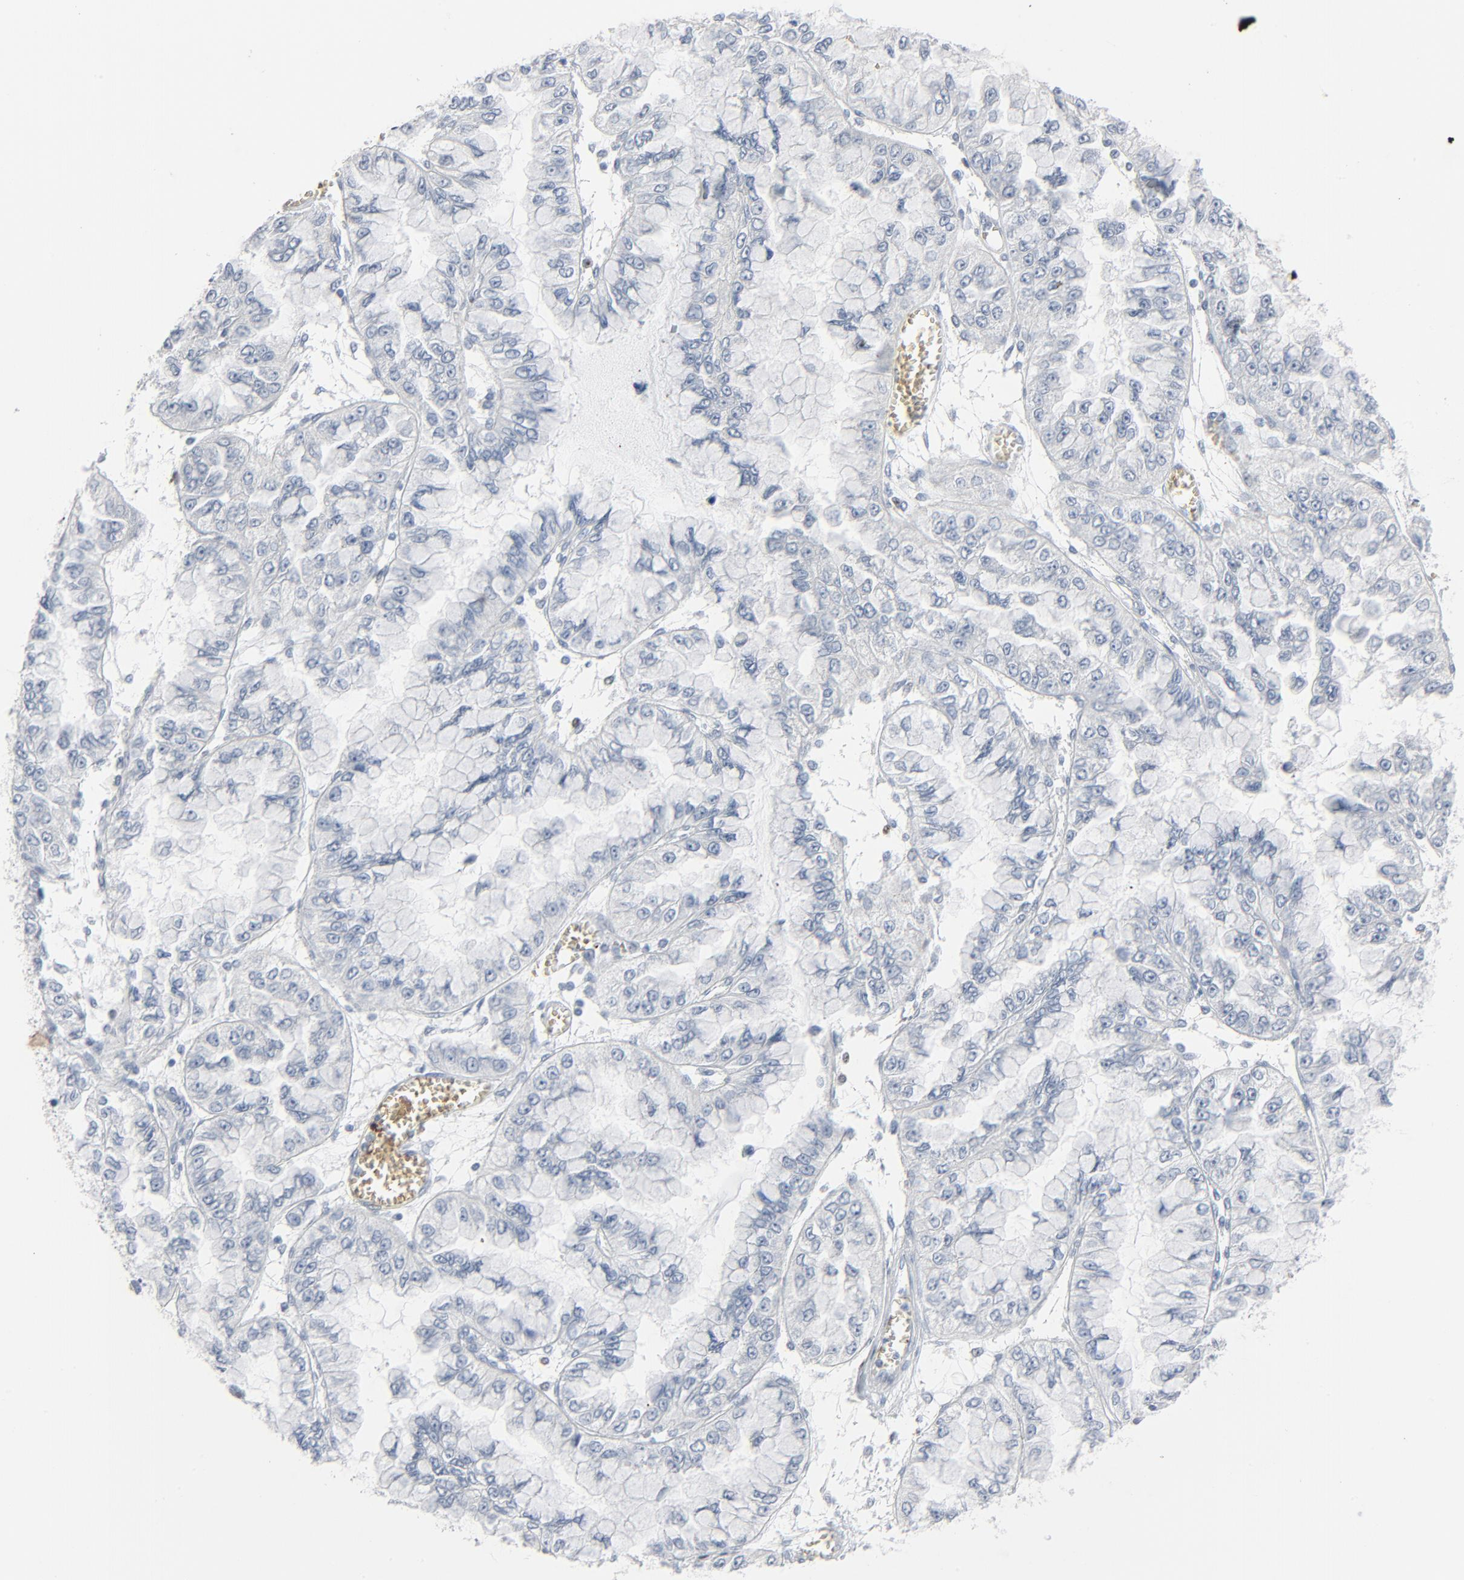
{"staining": {"intensity": "negative", "quantity": "none", "location": "none"}, "tissue": "liver cancer", "cell_type": "Tumor cells", "image_type": "cancer", "snomed": [{"axis": "morphology", "description": "Cholangiocarcinoma"}, {"axis": "topography", "description": "Liver"}], "caption": "The micrograph reveals no staining of tumor cells in cholangiocarcinoma (liver).", "gene": "SAGE1", "patient": {"sex": "female", "age": 79}}